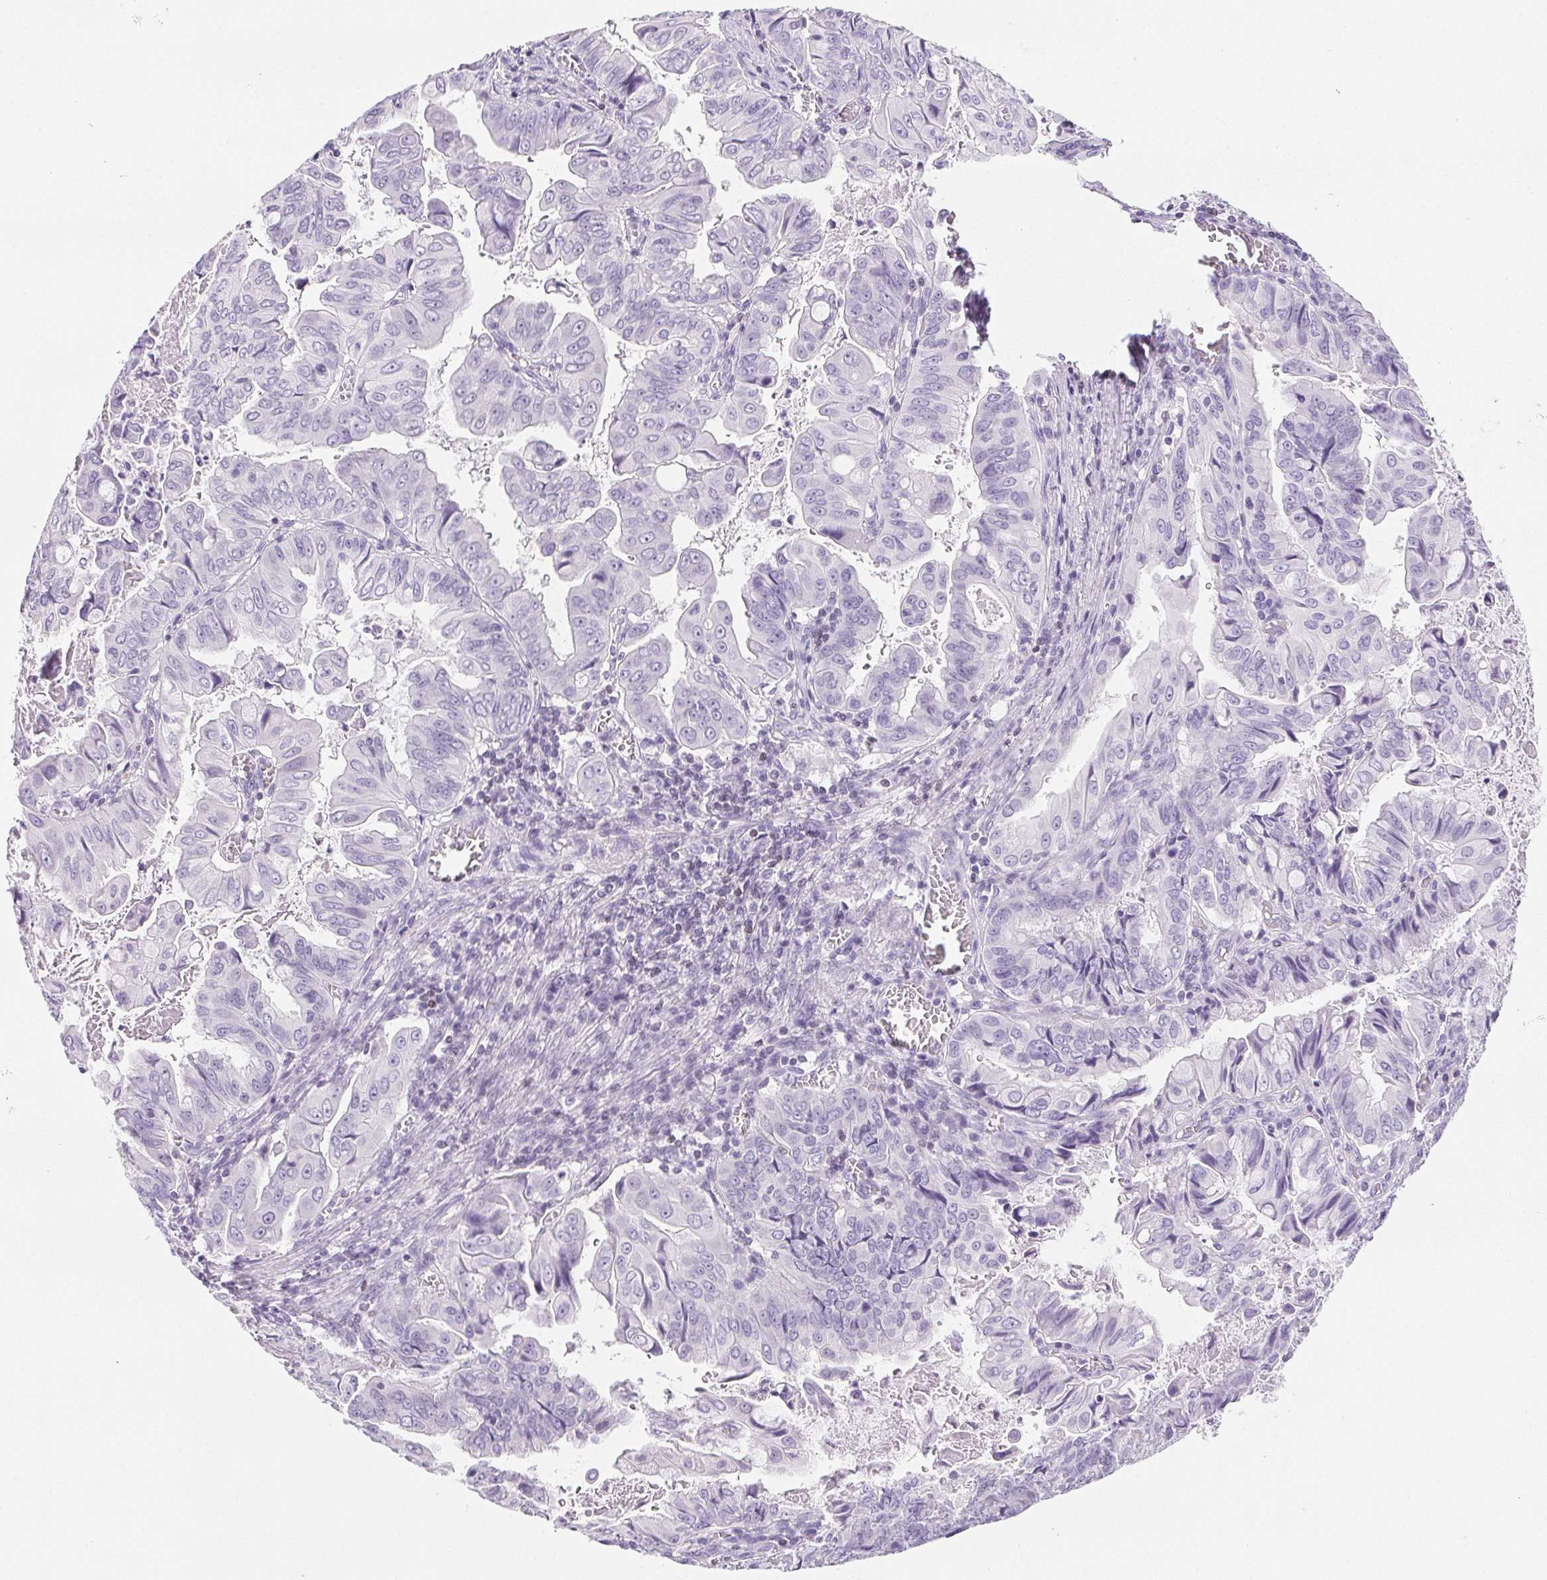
{"staining": {"intensity": "negative", "quantity": "none", "location": "none"}, "tissue": "stomach cancer", "cell_type": "Tumor cells", "image_type": "cancer", "snomed": [{"axis": "morphology", "description": "Adenocarcinoma, NOS"}, {"axis": "topography", "description": "Stomach, upper"}], "caption": "This is a image of immunohistochemistry (IHC) staining of stomach cancer (adenocarcinoma), which shows no expression in tumor cells.", "gene": "BEND2", "patient": {"sex": "male", "age": 80}}